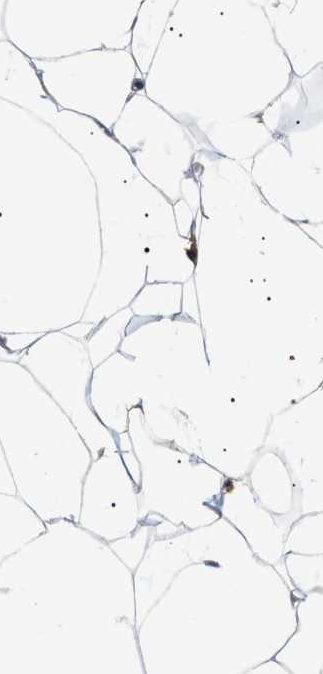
{"staining": {"intensity": "negative", "quantity": "none", "location": "none"}, "tissue": "adipose tissue", "cell_type": "Adipocytes", "image_type": "normal", "snomed": [{"axis": "morphology", "description": "Normal tissue, NOS"}, {"axis": "topography", "description": "Breast"}, {"axis": "topography", "description": "Soft tissue"}], "caption": "Adipocytes show no significant staining in benign adipose tissue. Nuclei are stained in blue.", "gene": "CD300A", "patient": {"sex": "female", "age": 75}}